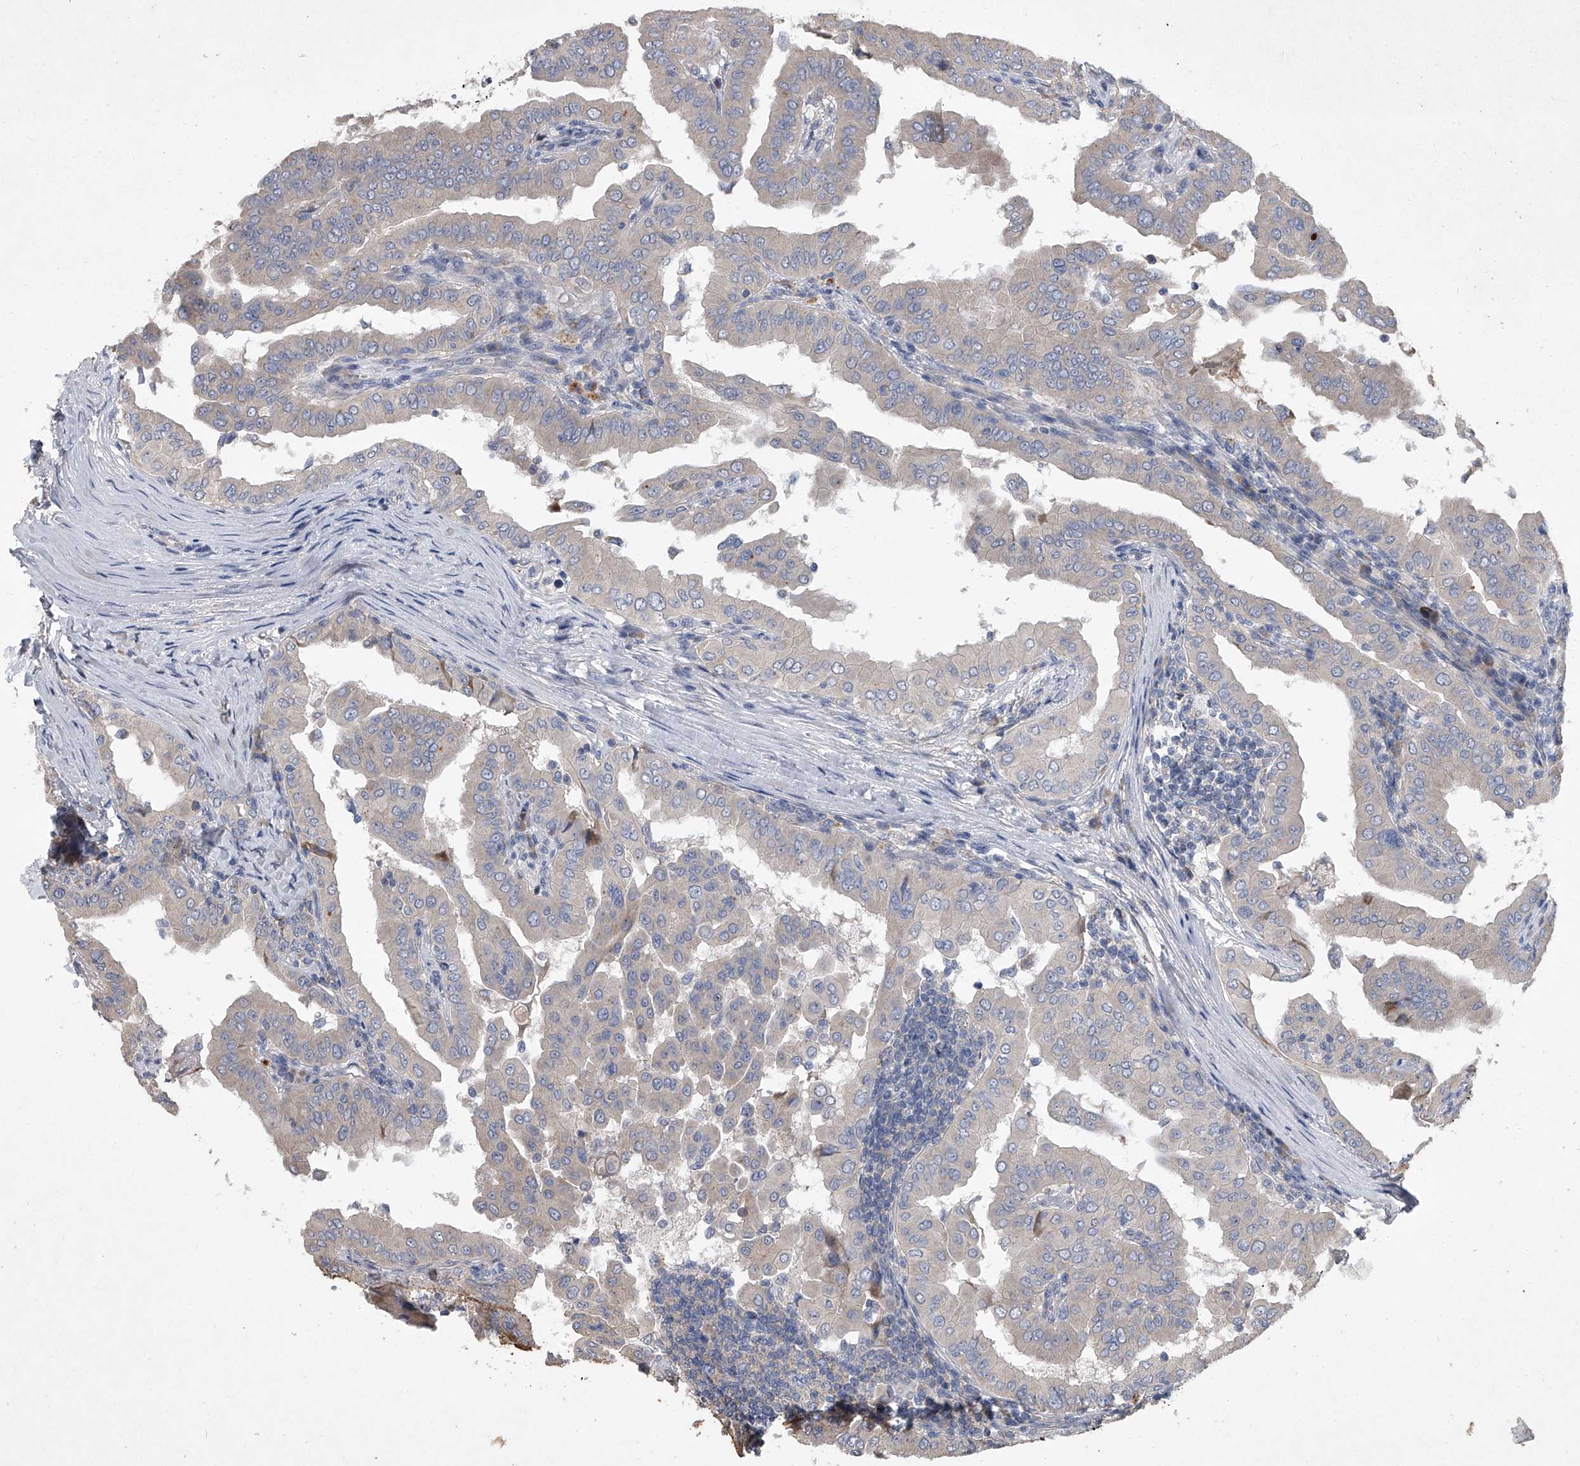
{"staining": {"intensity": "negative", "quantity": "none", "location": "none"}, "tissue": "thyroid cancer", "cell_type": "Tumor cells", "image_type": "cancer", "snomed": [{"axis": "morphology", "description": "Papillary adenocarcinoma, NOS"}, {"axis": "topography", "description": "Thyroid gland"}], "caption": "Protein analysis of thyroid papillary adenocarcinoma exhibits no significant positivity in tumor cells.", "gene": "DOCK9", "patient": {"sex": "male", "age": 33}}